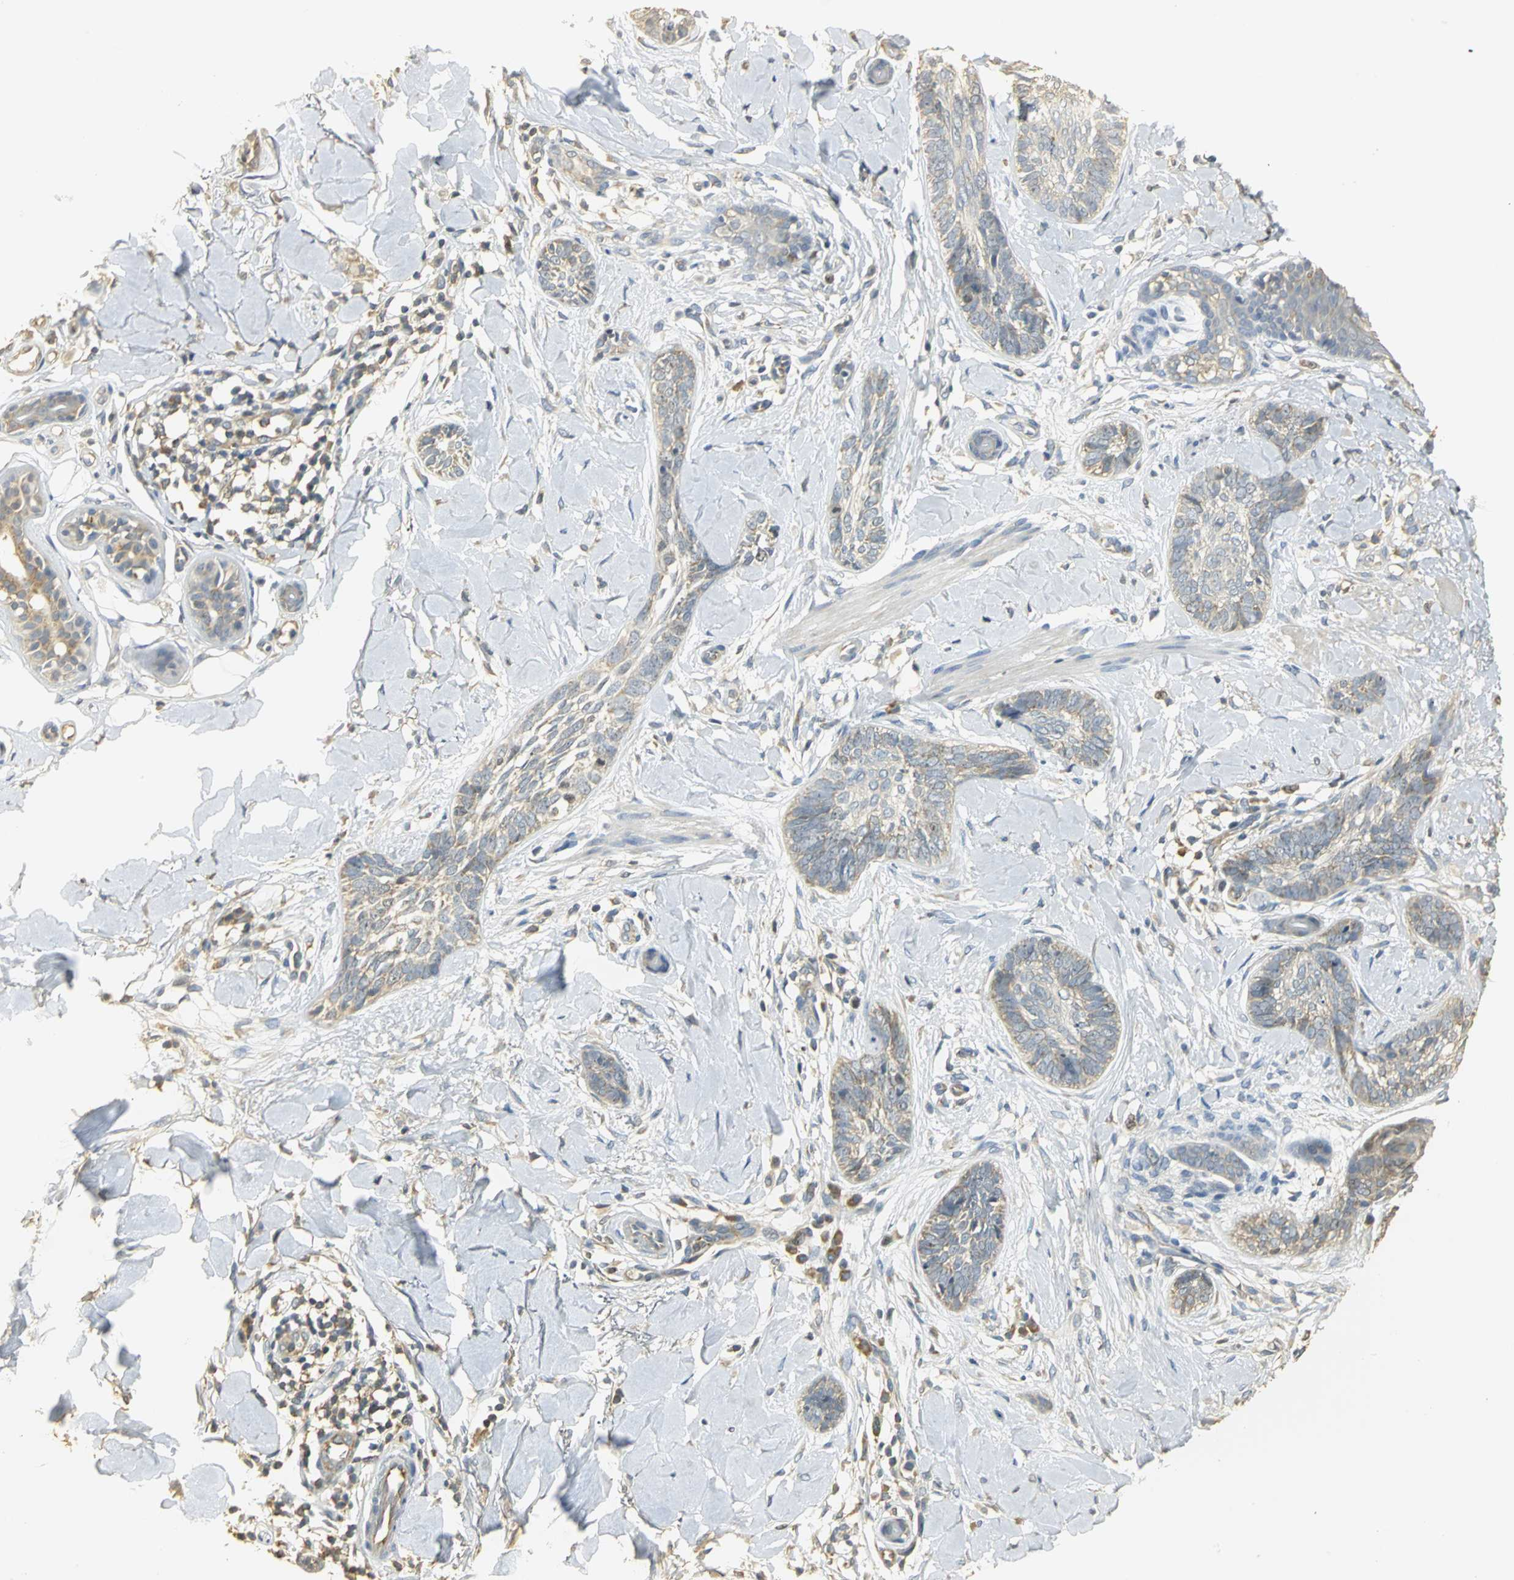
{"staining": {"intensity": "moderate", "quantity": ">75%", "location": "cytoplasmic/membranous"}, "tissue": "skin cancer", "cell_type": "Tumor cells", "image_type": "cancer", "snomed": [{"axis": "morphology", "description": "Basal cell carcinoma"}, {"axis": "topography", "description": "Skin"}], "caption": "IHC photomicrograph of neoplastic tissue: skin cancer (basal cell carcinoma) stained using immunohistochemistry (IHC) displays medium levels of moderate protein expression localized specifically in the cytoplasmic/membranous of tumor cells, appearing as a cytoplasmic/membranous brown color.", "gene": "RARS1", "patient": {"sex": "female", "age": 58}}